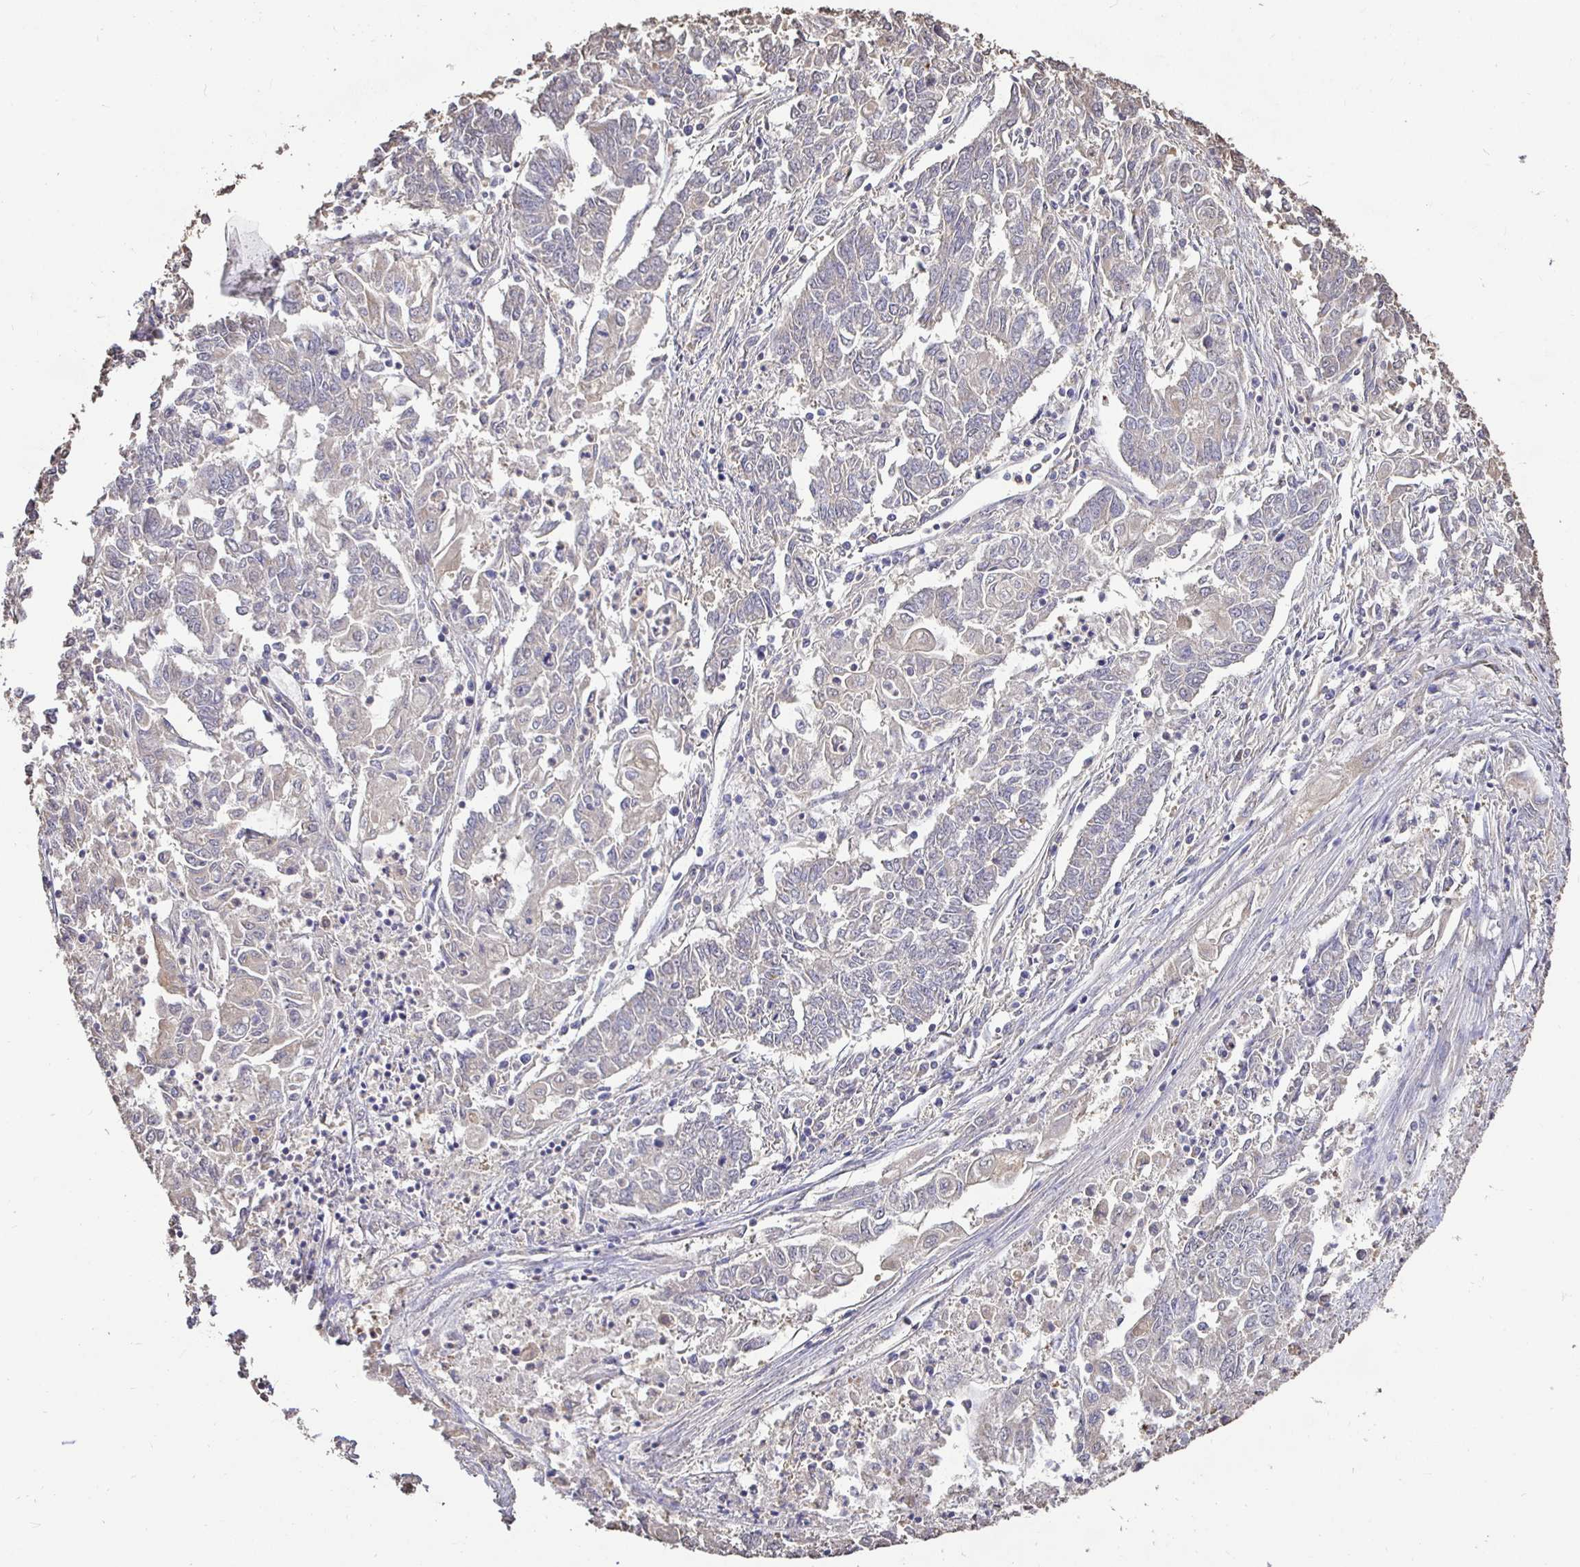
{"staining": {"intensity": "negative", "quantity": "none", "location": "none"}, "tissue": "endometrial cancer", "cell_type": "Tumor cells", "image_type": "cancer", "snomed": [{"axis": "morphology", "description": "Adenocarcinoma, NOS"}, {"axis": "topography", "description": "Endometrium"}], "caption": "Tumor cells are negative for brown protein staining in adenocarcinoma (endometrial). (DAB (3,3'-diaminobenzidine) immunohistochemistry (IHC) with hematoxylin counter stain).", "gene": "MAPK8IP3", "patient": {"sex": "female", "age": 54}}